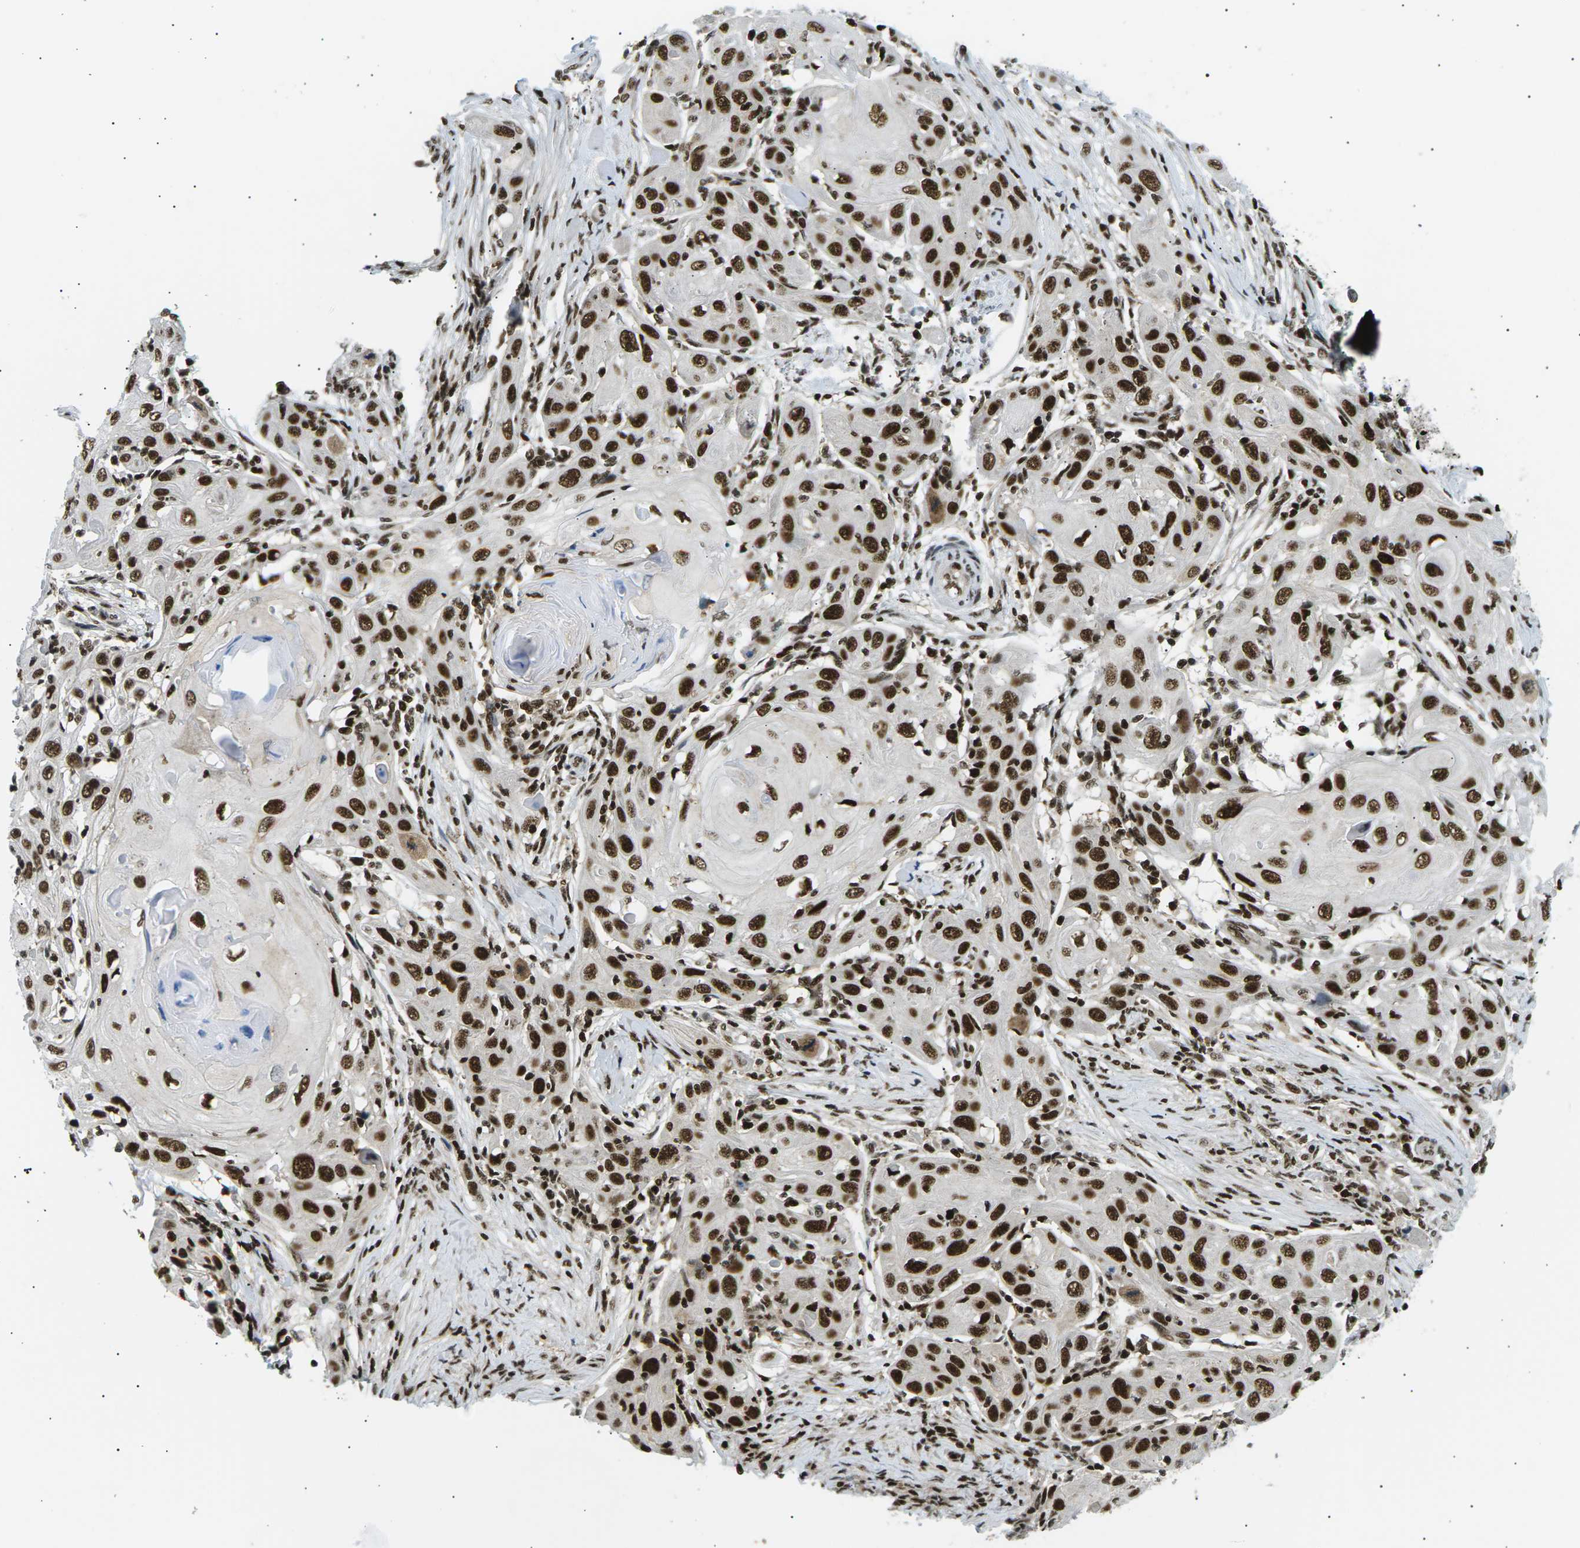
{"staining": {"intensity": "strong", "quantity": ">75%", "location": "nuclear"}, "tissue": "skin cancer", "cell_type": "Tumor cells", "image_type": "cancer", "snomed": [{"axis": "morphology", "description": "Squamous cell carcinoma, NOS"}, {"axis": "topography", "description": "Skin"}], "caption": "Immunohistochemistry staining of skin squamous cell carcinoma, which demonstrates high levels of strong nuclear expression in approximately >75% of tumor cells indicating strong nuclear protein expression. The staining was performed using DAB (3,3'-diaminobenzidine) (brown) for protein detection and nuclei were counterstained in hematoxylin (blue).", "gene": "RPA2", "patient": {"sex": "female", "age": 88}}